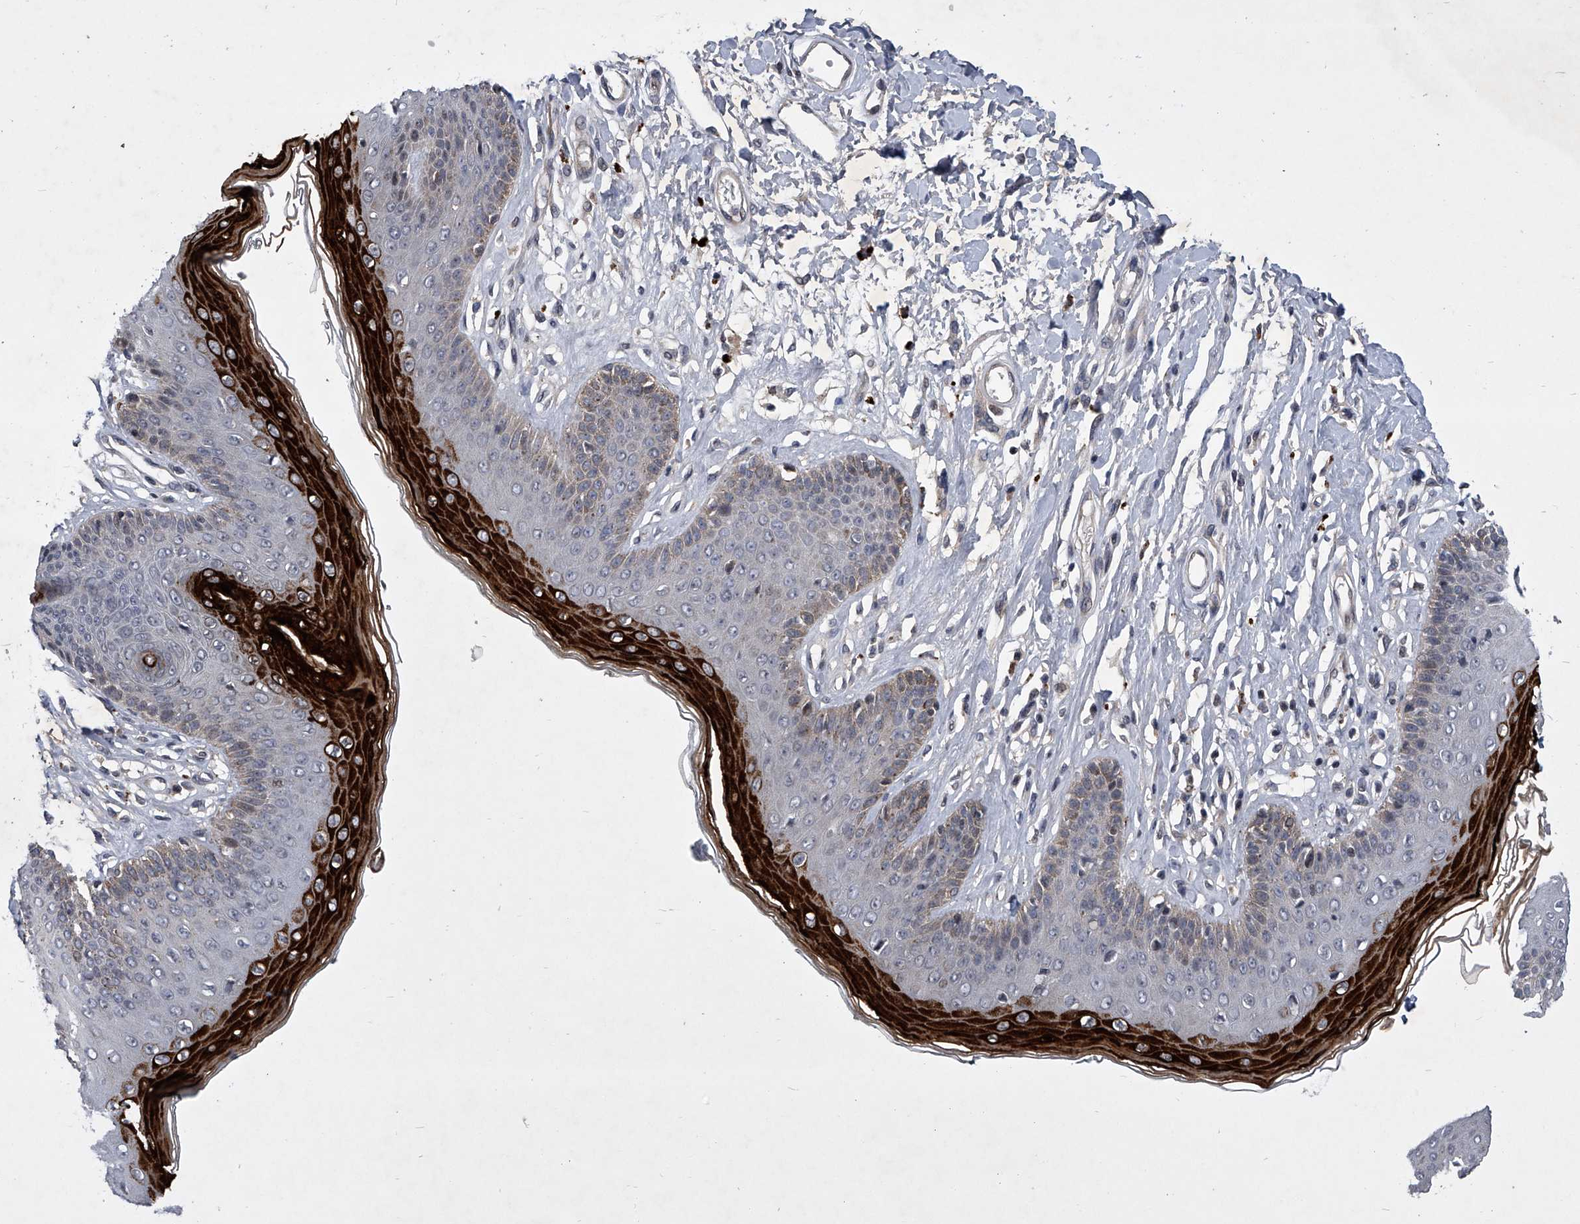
{"staining": {"intensity": "strong", "quantity": "<25%", "location": "cytoplasmic/membranous"}, "tissue": "skin", "cell_type": "Epidermal cells", "image_type": "normal", "snomed": [{"axis": "morphology", "description": "Normal tissue, NOS"}, {"axis": "morphology", "description": "Squamous cell carcinoma, NOS"}, {"axis": "topography", "description": "Vulva"}], "caption": "Protein staining of unremarkable skin reveals strong cytoplasmic/membranous positivity in approximately <25% of epidermal cells.", "gene": "ZNF76", "patient": {"sex": "female", "age": 85}}